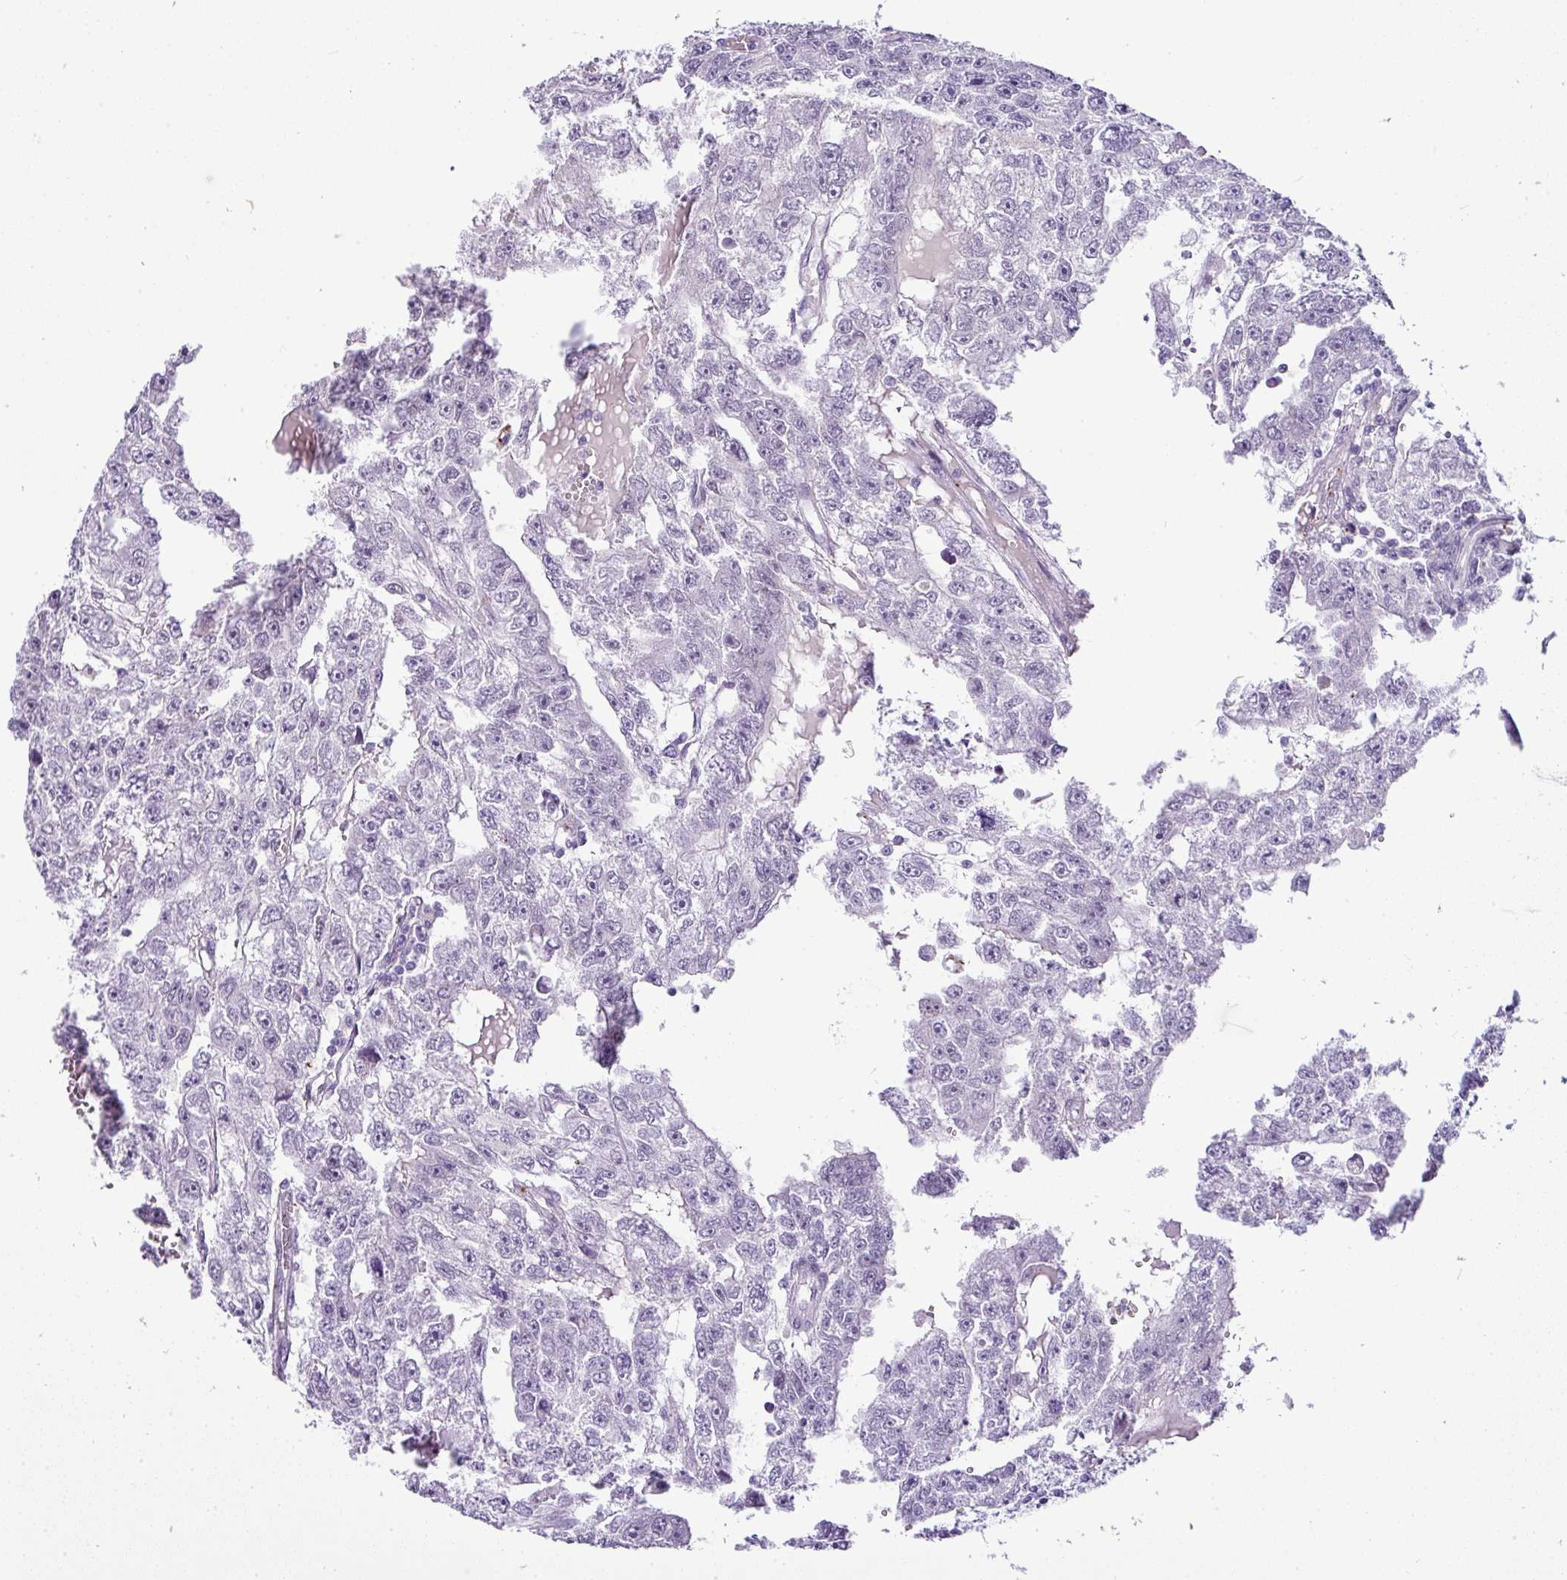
{"staining": {"intensity": "negative", "quantity": "none", "location": "none"}, "tissue": "testis cancer", "cell_type": "Tumor cells", "image_type": "cancer", "snomed": [{"axis": "morphology", "description": "Carcinoma, Embryonal, NOS"}, {"axis": "topography", "description": "Testis"}], "caption": "IHC photomicrograph of testis embryonal carcinoma stained for a protein (brown), which reveals no expression in tumor cells.", "gene": "CMTM5", "patient": {"sex": "male", "age": 20}}